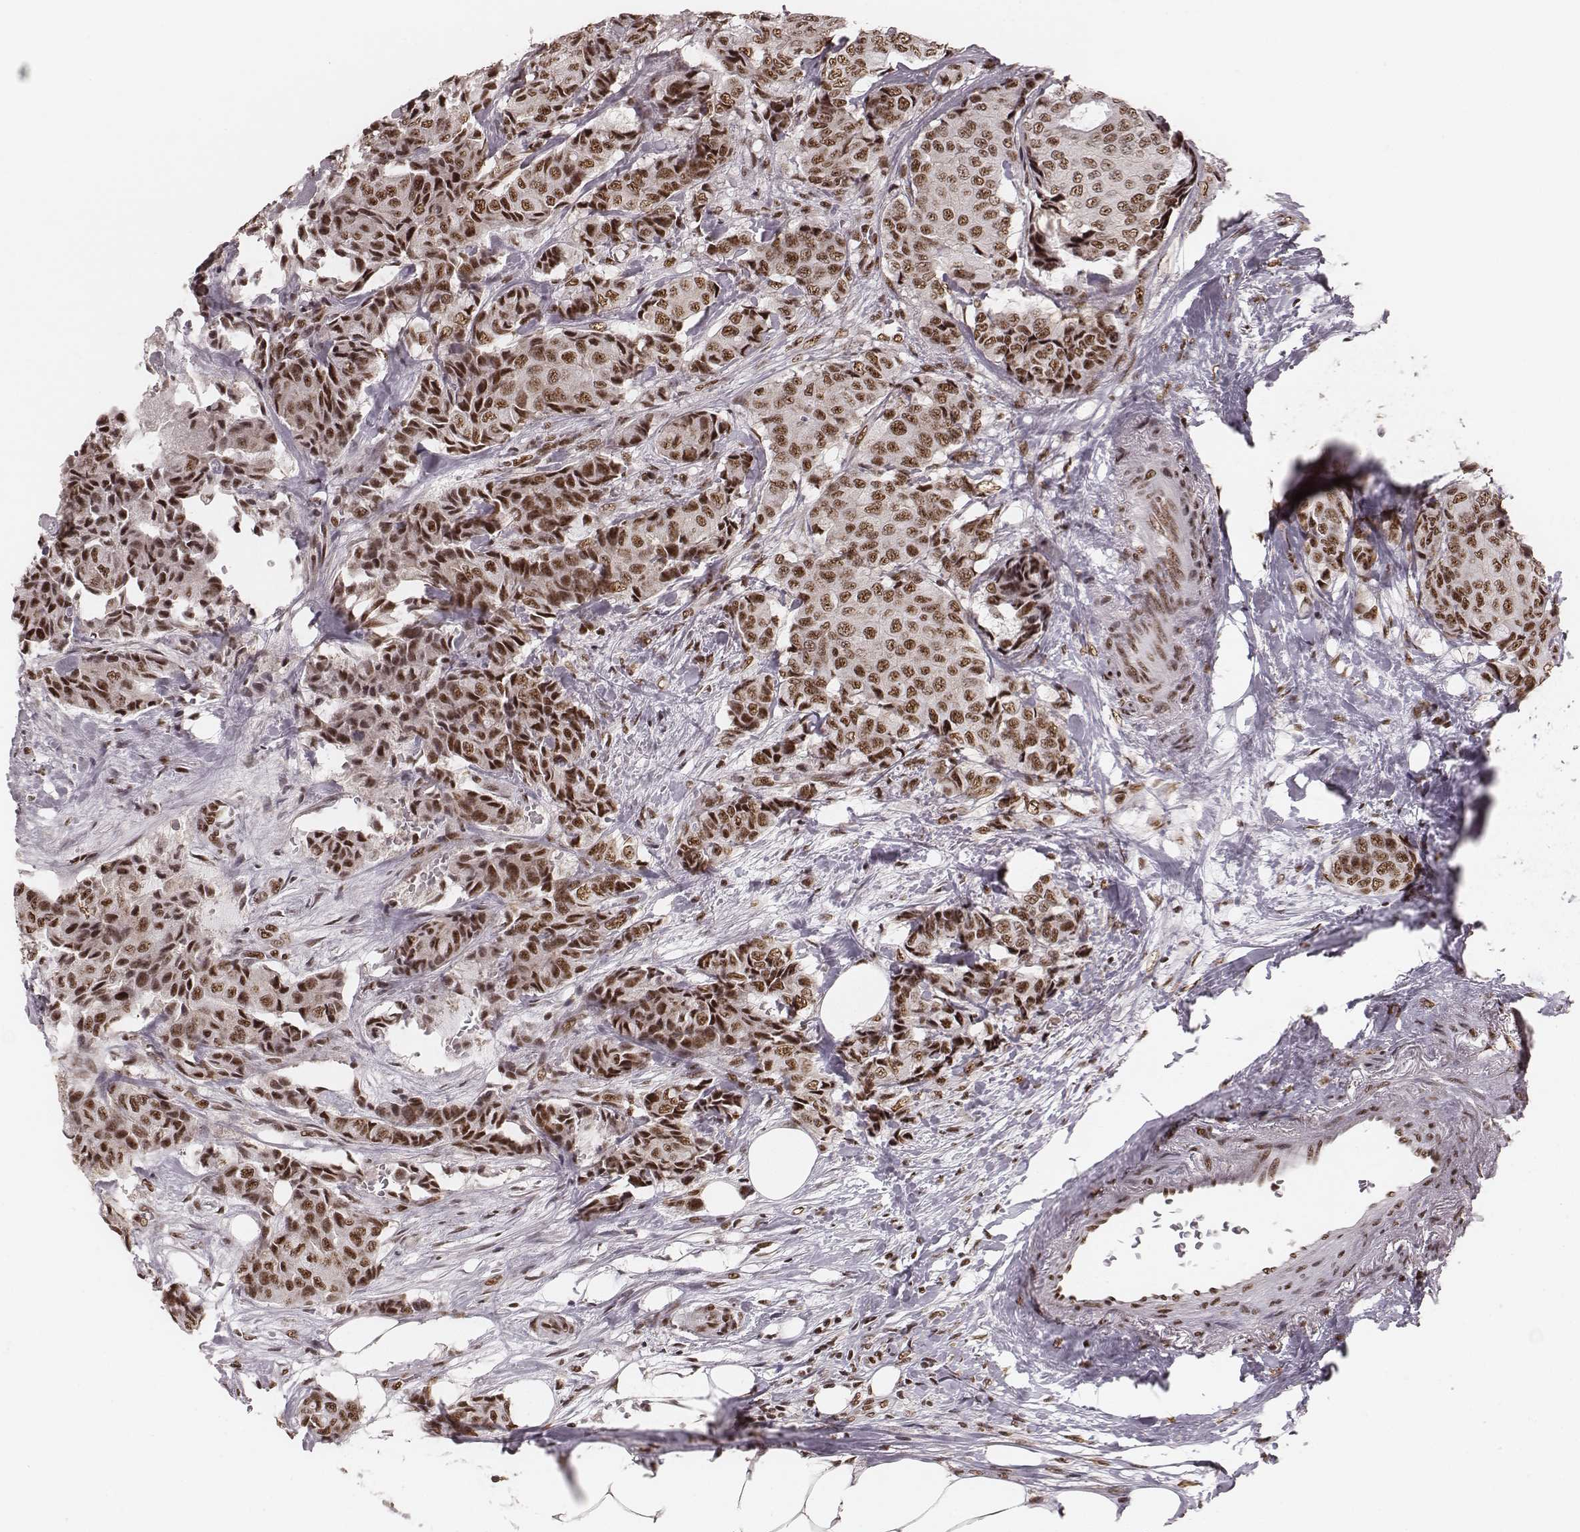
{"staining": {"intensity": "moderate", "quantity": ">75%", "location": "nuclear"}, "tissue": "breast cancer", "cell_type": "Tumor cells", "image_type": "cancer", "snomed": [{"axis": "morphology", "description": "Duct carcinoma"}, {"axis": "topography", "description": "Breast"}], "caption": "A photomicrograph of breast infiltrating ductal carcinoma stained for a protein demonstrates moderate nuclear brown staining in tumor cells.", "gene": "LUC7L", "patient": {"sex": "female", "age": 75}}